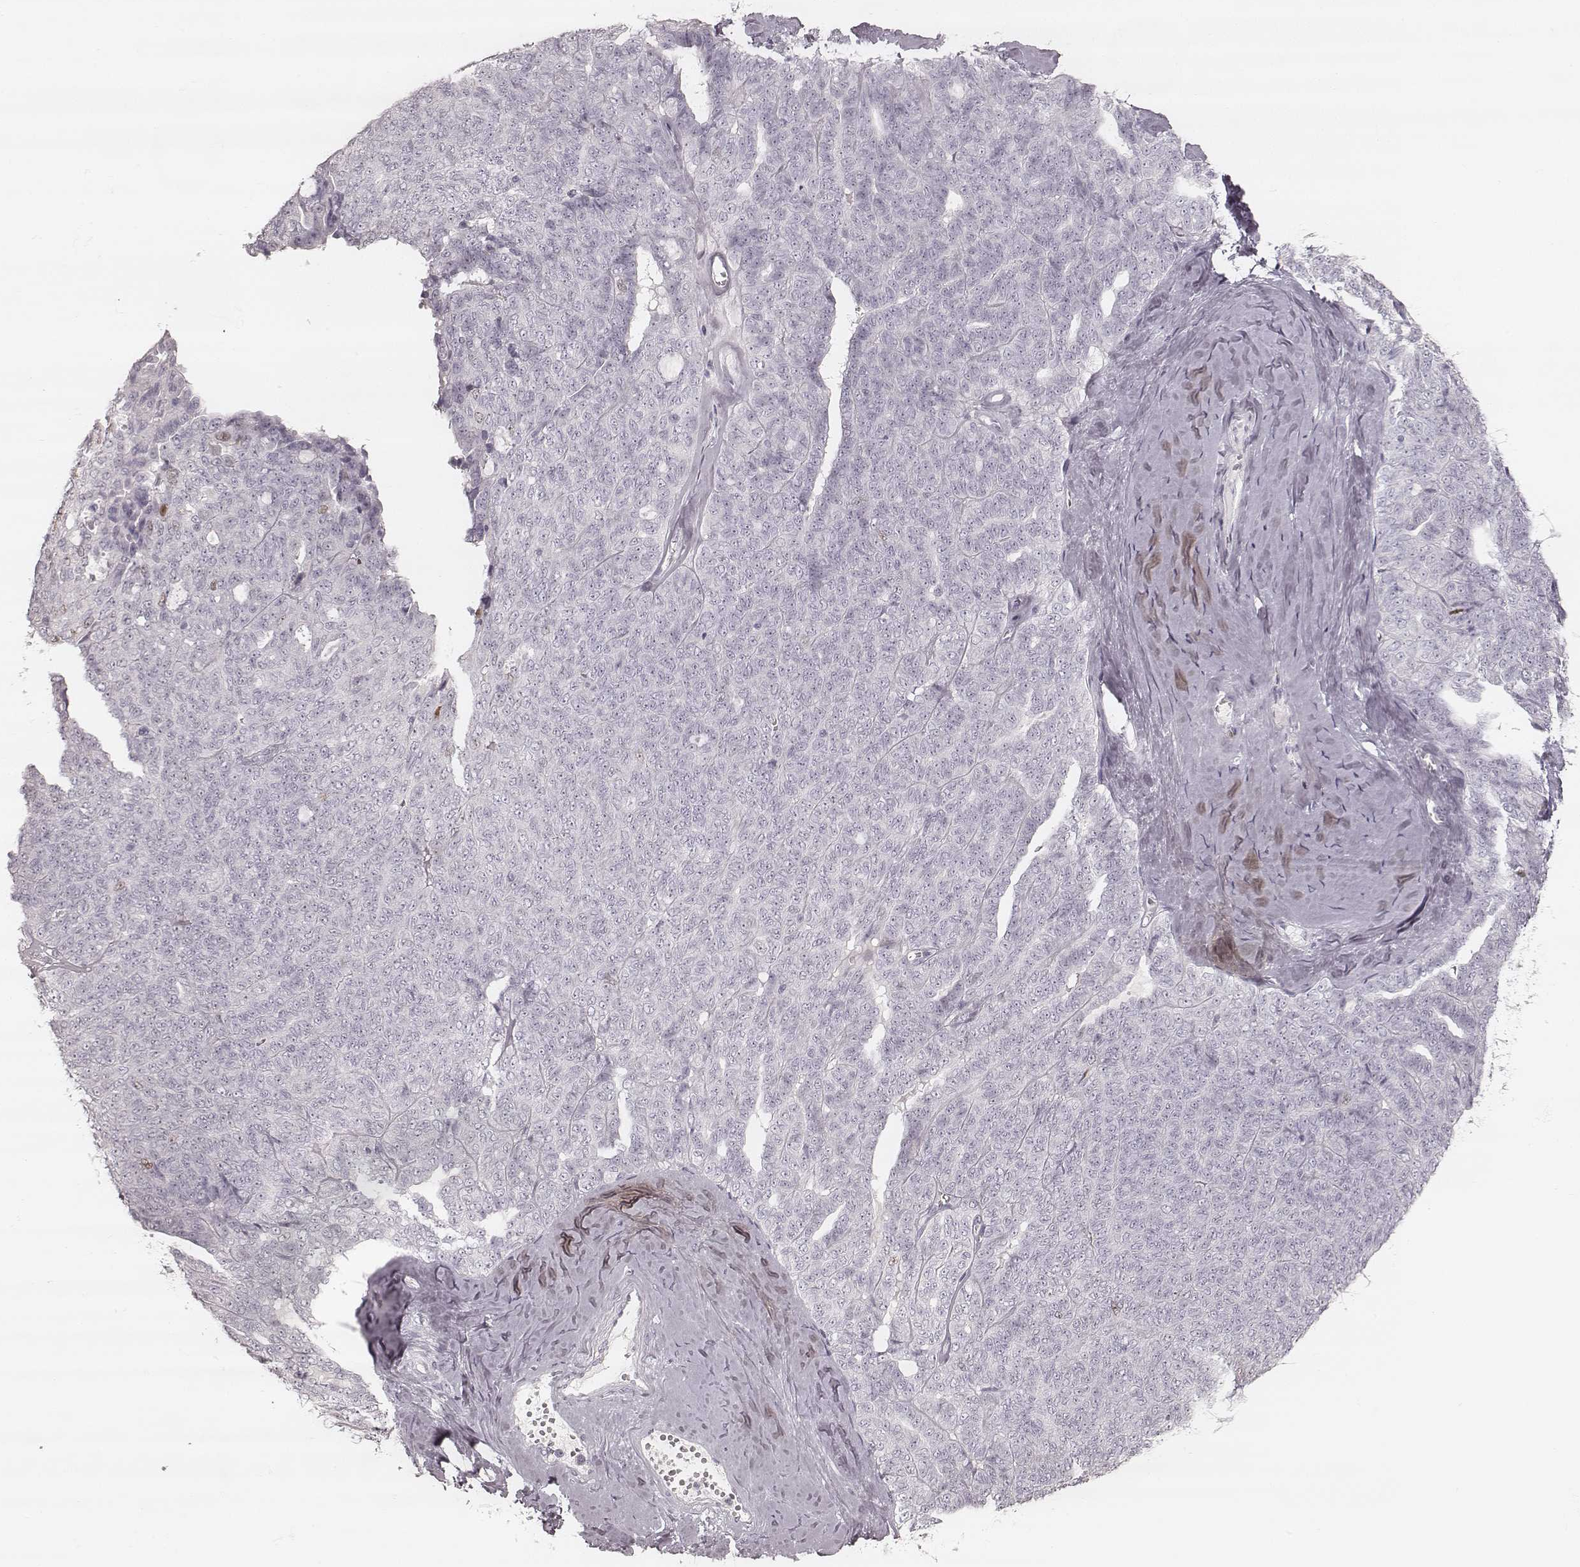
{"staining": {"intensity": "weak", "quantity": "<25%", "location": "nuclear"}, "tissue": "ovarian cancer", "cell_type": "Tumor cells", "image_type": "cancer", "snomed": [{"axis": "morphology", "description": "Cystadenocarcinoma, serous, NOS"}, {"axis": "topography", "description": "Ovary"}], "caption": "Tumor cells are negative for brown protein staining in serous cystadenocarcinoma (ovarian).", "gene": "TEX37", "patient": {"sex": "female", "age": 71}}